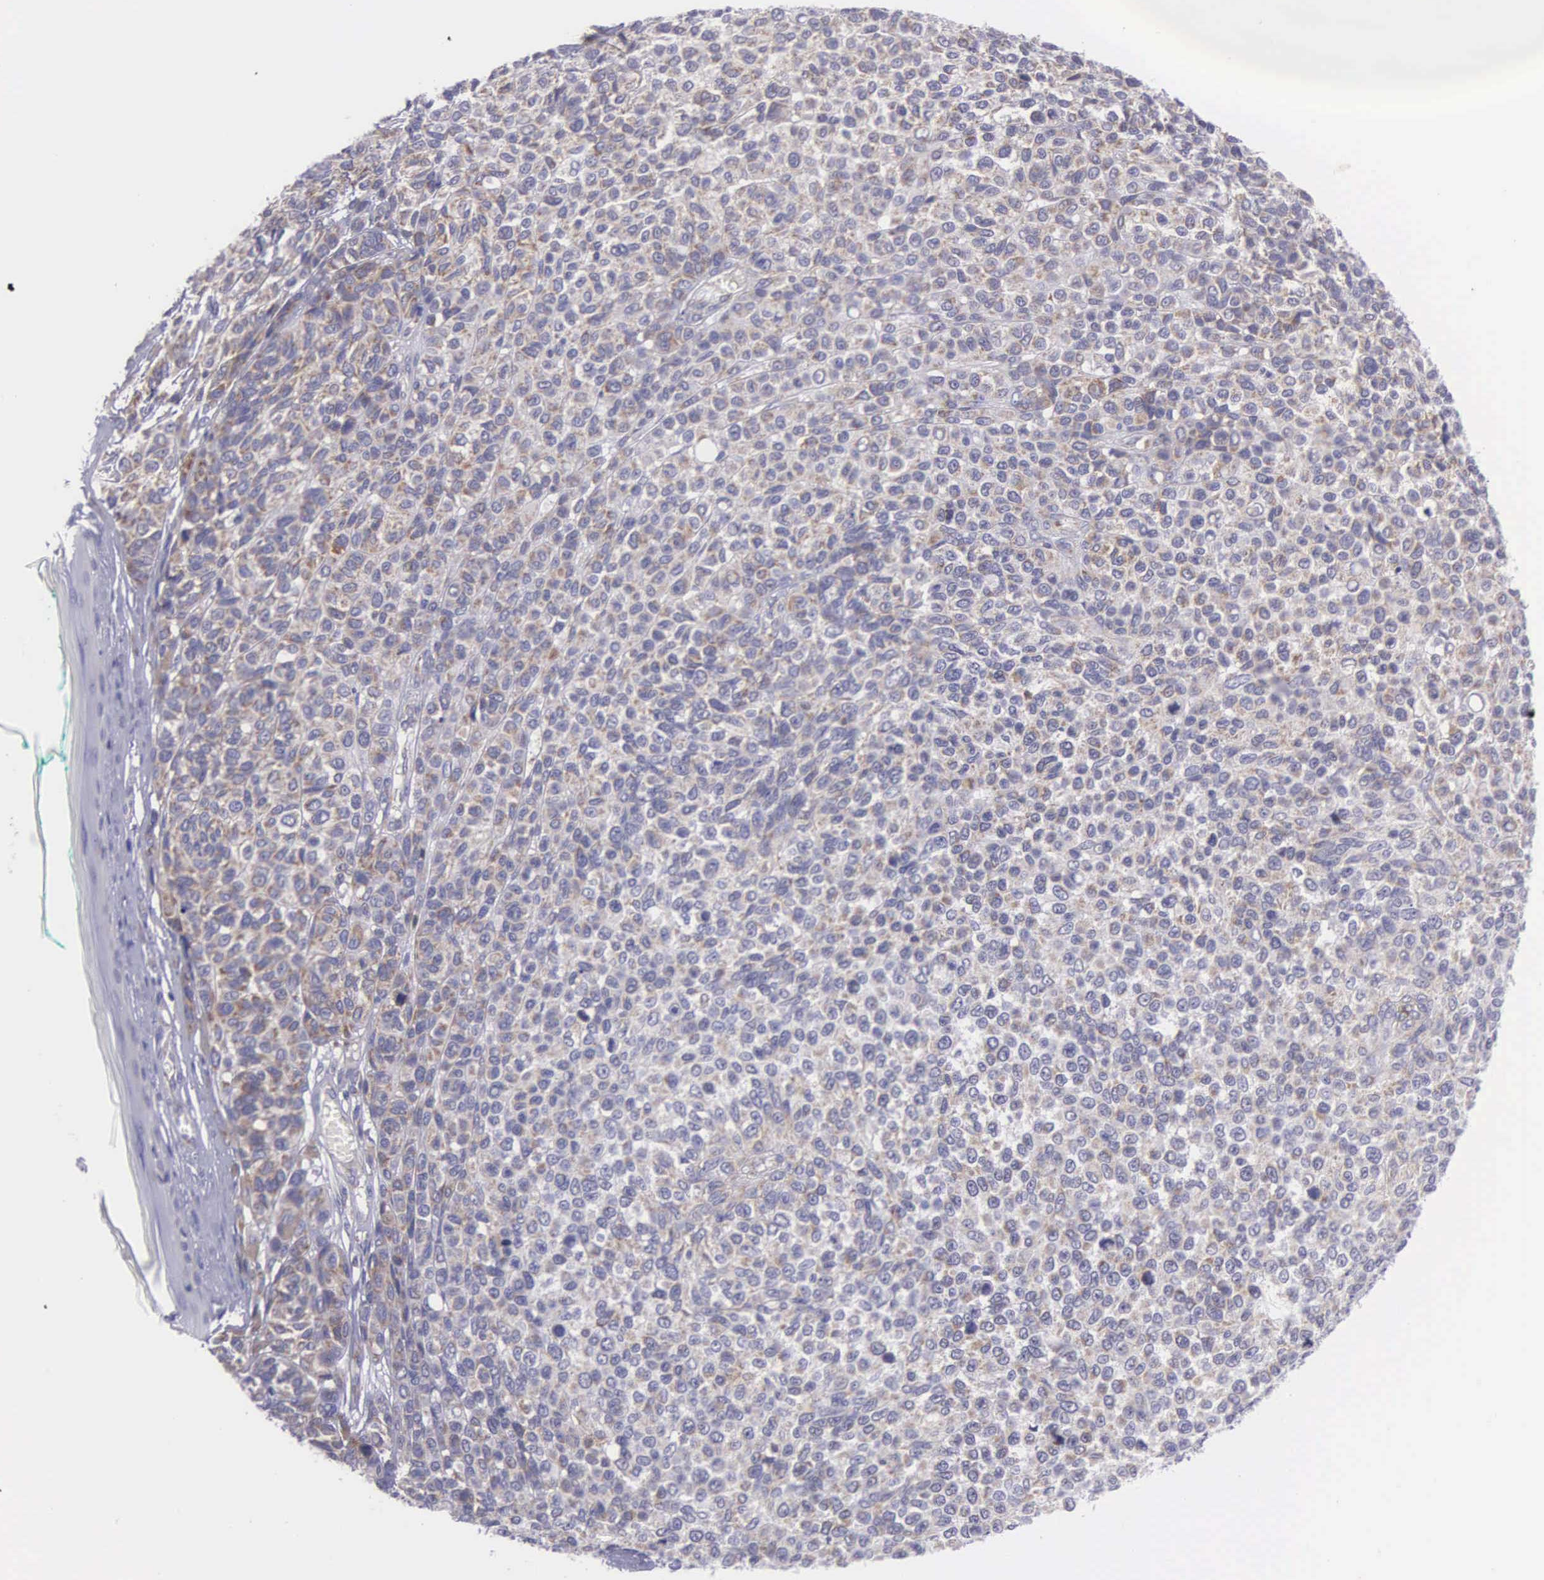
{"staining": {"intensity": "weak", "quantity": "<25%", "location": "cytoplasmic/membranous"}, "tissue": "melanoma", "cell_type": "Tumor cells", "image_type": "cancer", "snomed": [{"axis": "morphology", "description": "Malignant melanoma, NOS"}, {"axis": "topography", "description": "Skin"}], "caption": "Immunohistochemical staining of human malignant melanoma reveals no significant positivity in tumor cells.", "gene": "SYNJ2BP", "patient": {"sex": "female", "age": 85}}